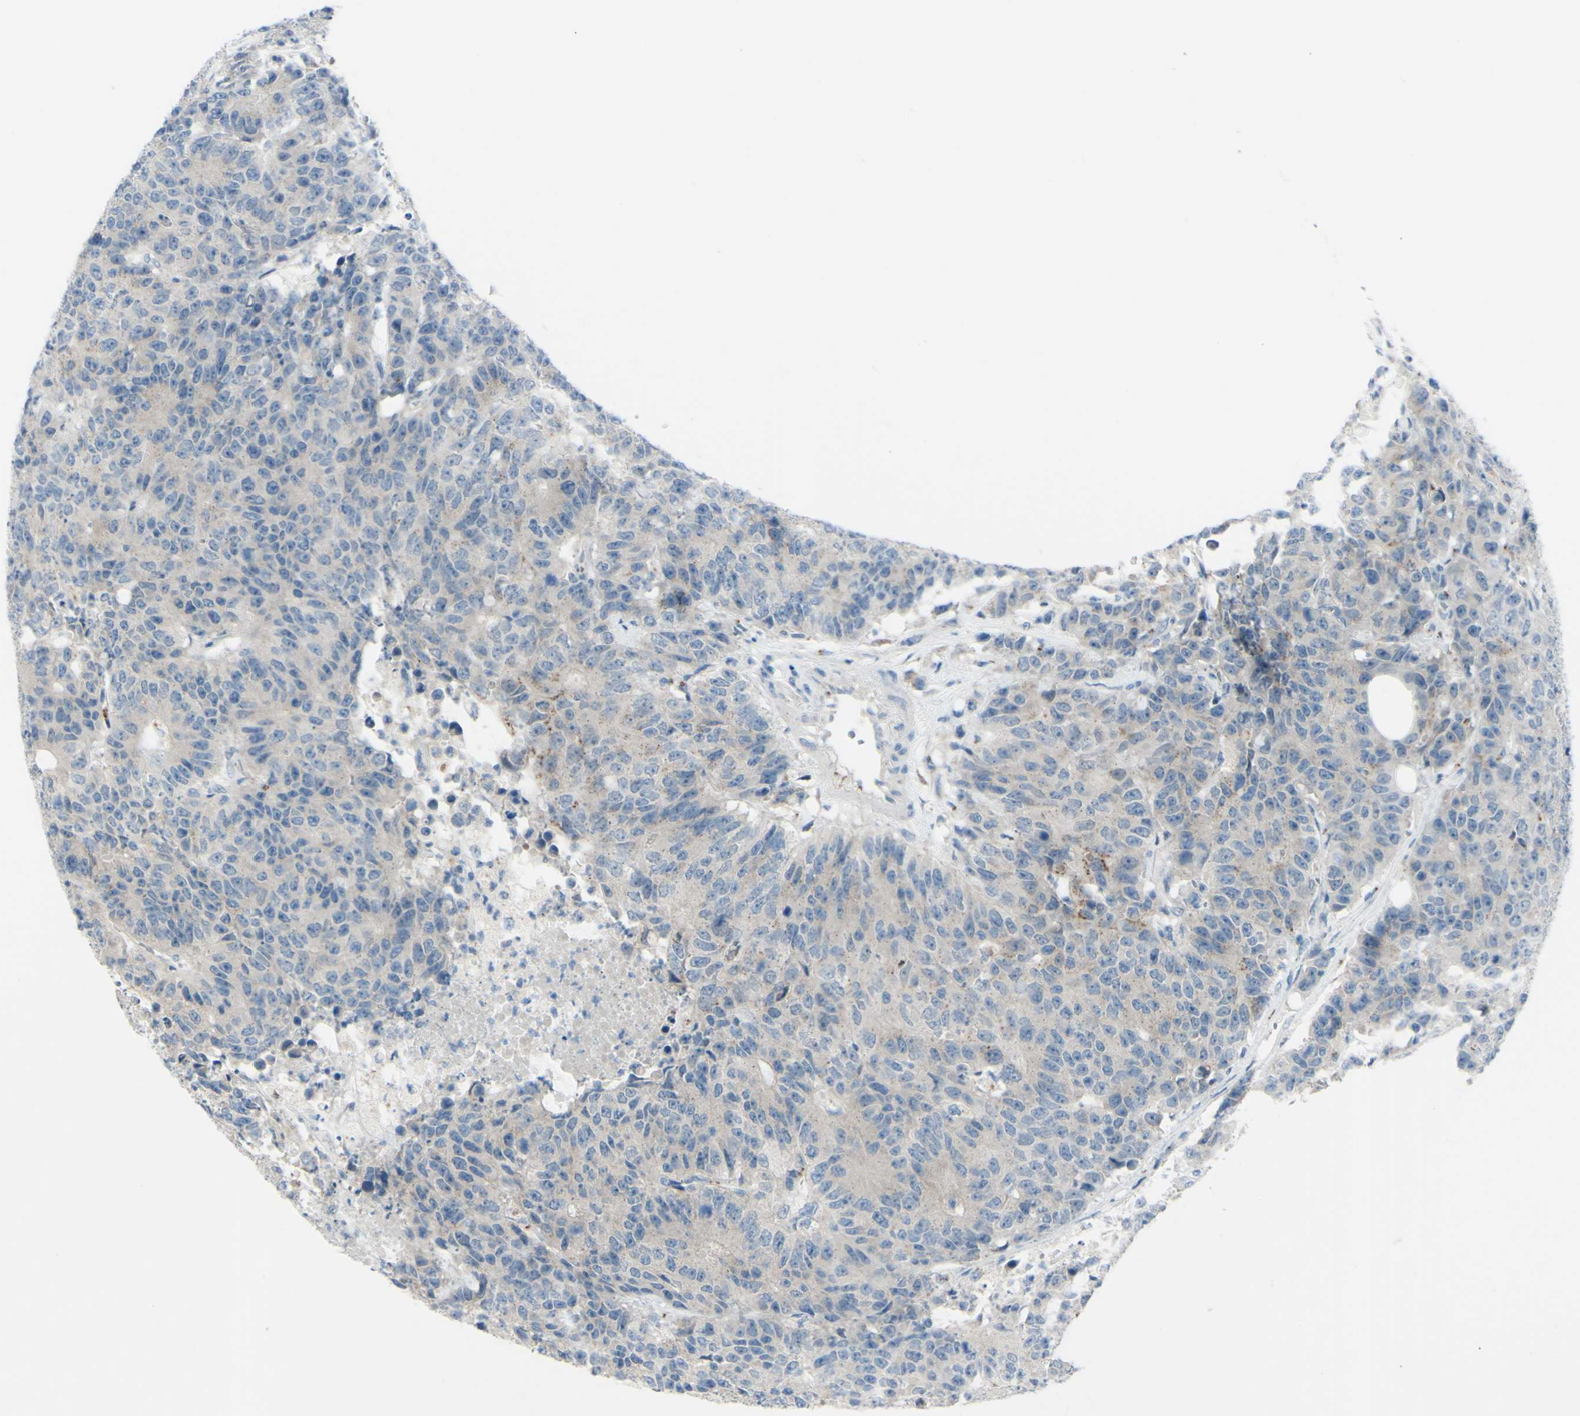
{"staining": {"intensity": "weak", "quantity": "<25%", "location": "cytoplasmic/membranous"}, "tissue": "colorectal cancer", "cell_type": "Tumor cells", "image_type": "cancer", "snomed": [{"axis": "morphology", "description": "Adenocarcinoma, NOS"}, {"axis": "topography", "description": "Colon"}], "caption": "The IHC micrograph has no significant staining in tumor cells of colorectal adenocarcinoma tissue. The staining was performed using DAB to visualize the protein expression in brown, while the nuclei were stained in blue with hematoxylin (Magnification: 20x).", "gene": "B4GALT1", "patient": {"sex": "female", "age": 86}}